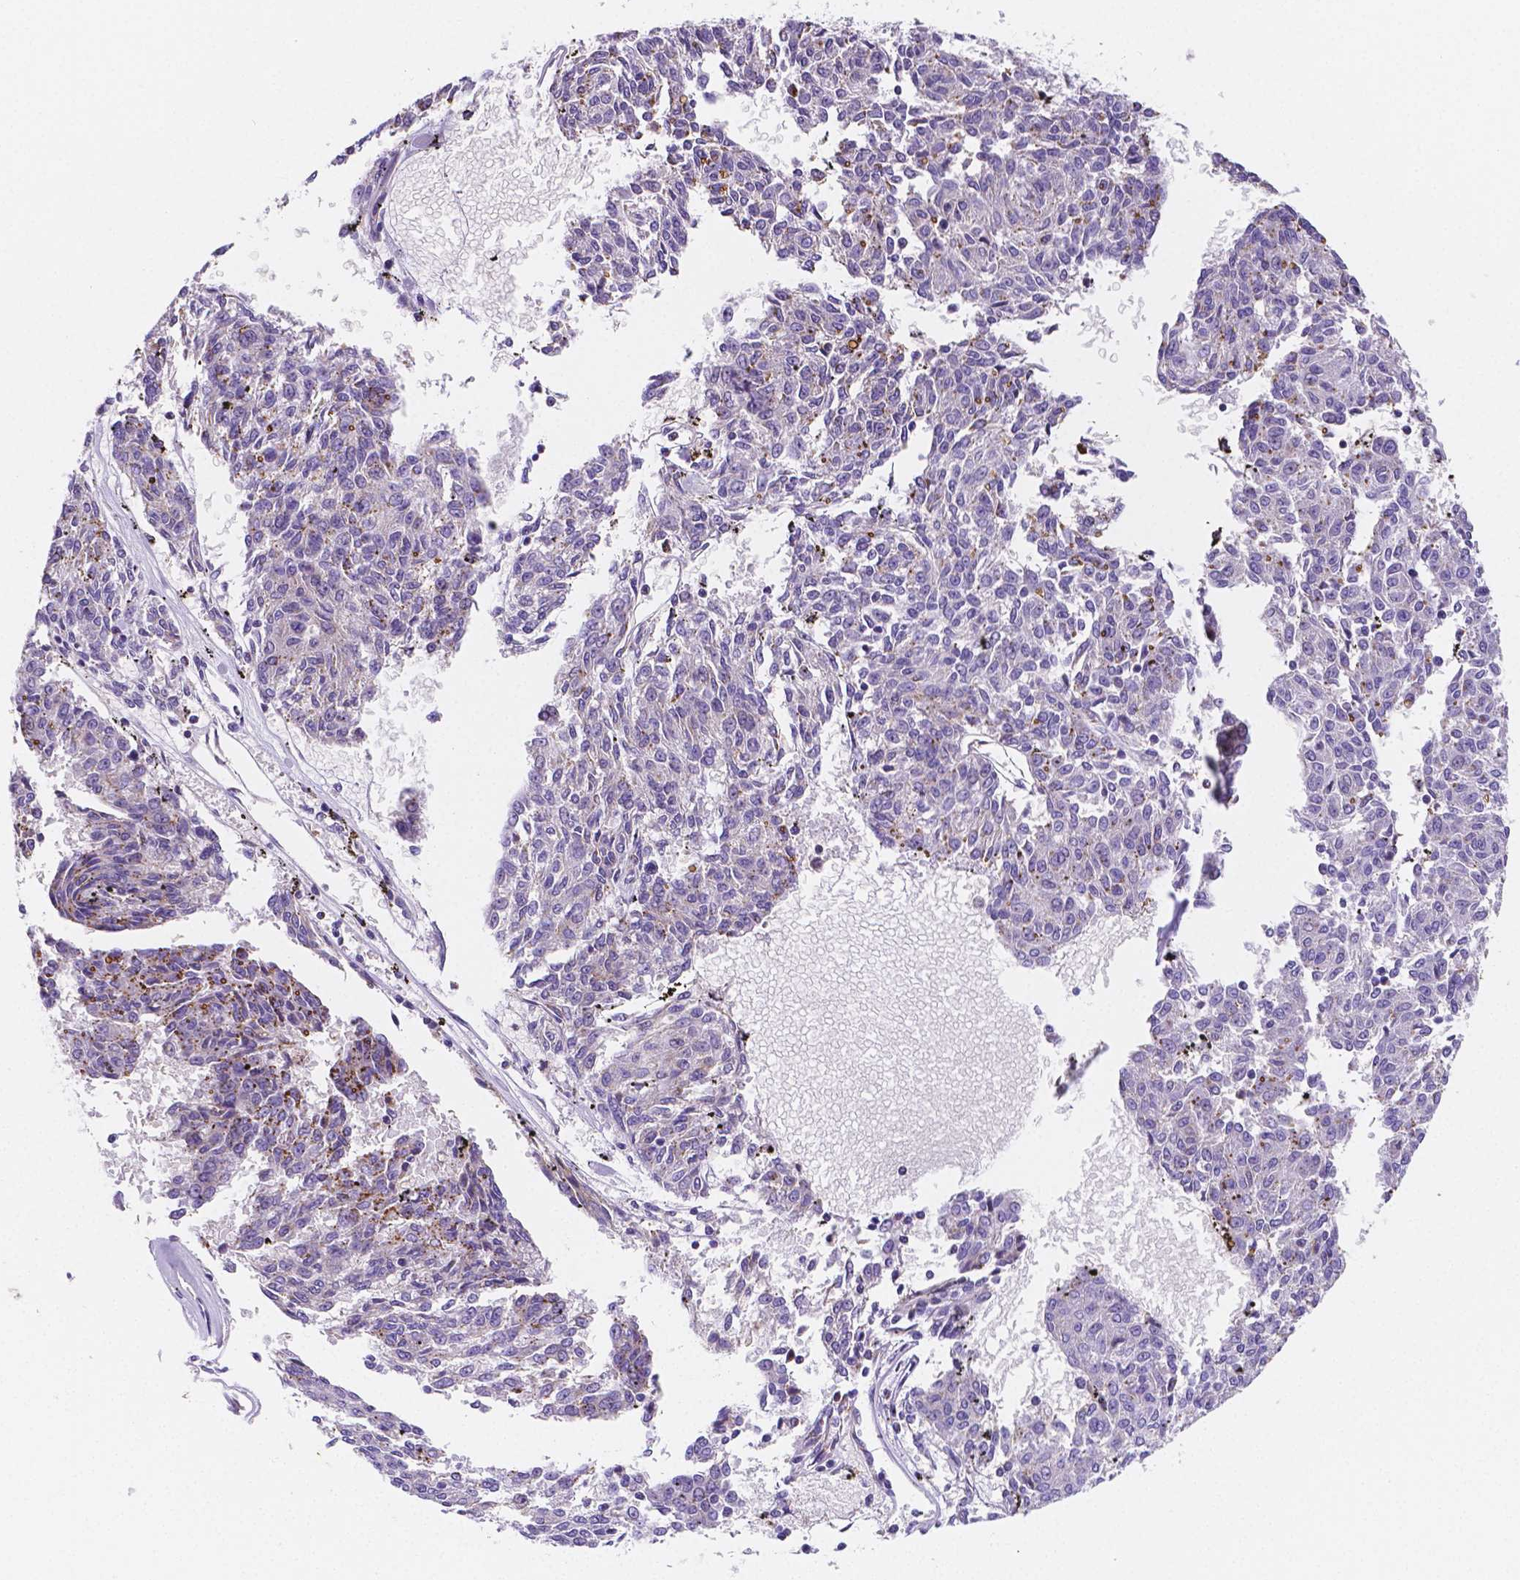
{"staining": {"intensity": "negative", "quantity": "none", "location": "none"}, "tissue": "melanoma", "cell_type": "Tumor cells", "image_type": "cancer", "snomed": [{"axis": "morphology", "description": "Malignant melanoma, NOS"}, {"axis": "topography", "description": "Skin"}], "caption": "A micrograph of malignant melanoma stained for a protein shows no brown staining in tumor cells.", "gene": "GABRD", "patient": {"sex": "female", "age": 72}}